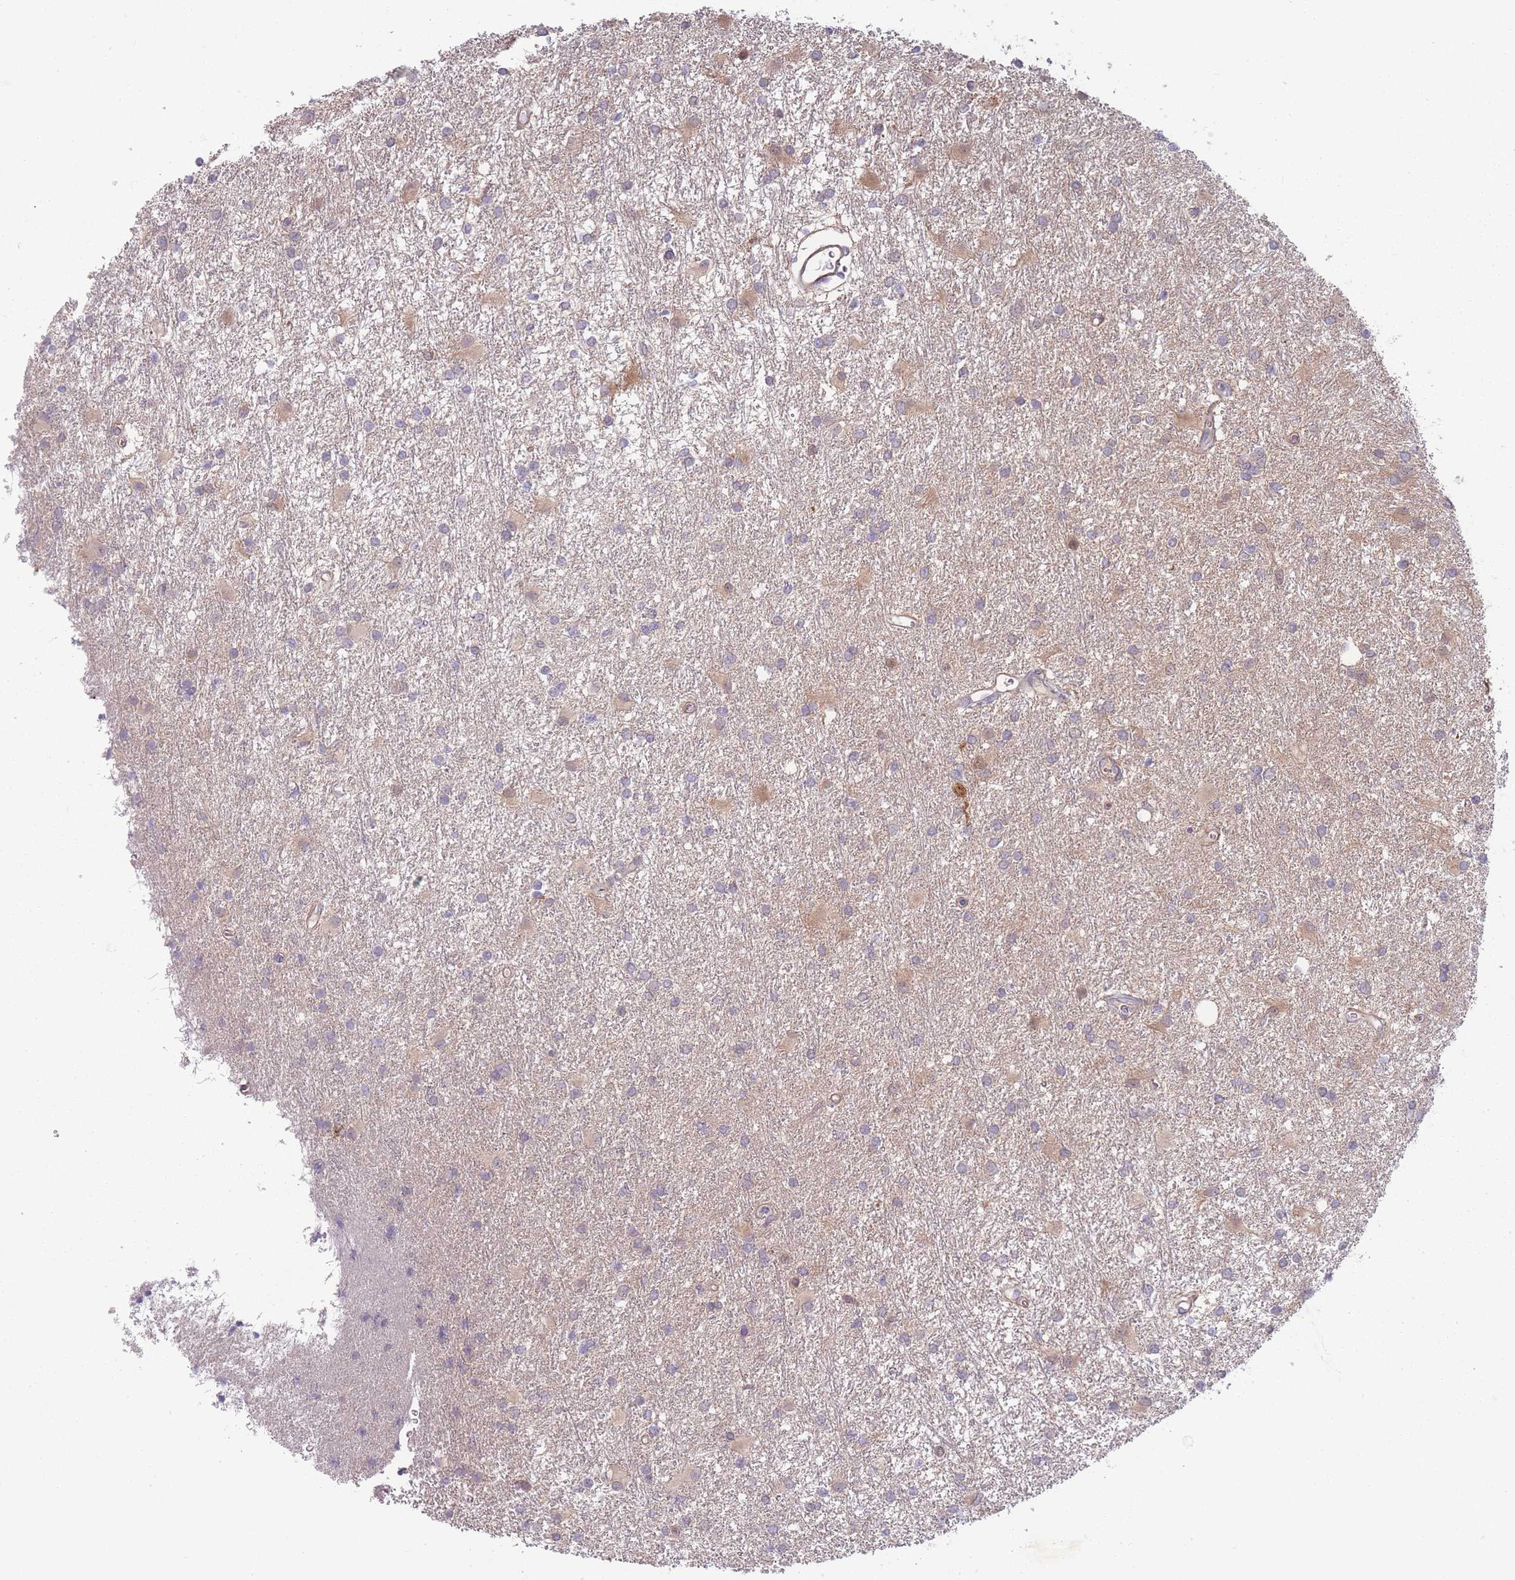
{"staining": {"intensity": "weak", "quantity": "25%-75%", "location": "cytoplasmic/membranous"}, "tissue": "glioma", "cell_type": "Tumor cells", "image_type": "cancer", "snomed": [{"axis": "morphology", "description": "Glioma, malignant, High grade"}, {"axis": "topography", "description": "Brain"}], "caption": "This image exhibits immunohistochemistry (IHC) staining of human malignant glioma (high-grade), with low weak cytoplasmic/membranous staining in approximately 25%-75% of tumor cells.", "gene": "SPHKAP", "patient": {"sex": "female", "age": 50}}